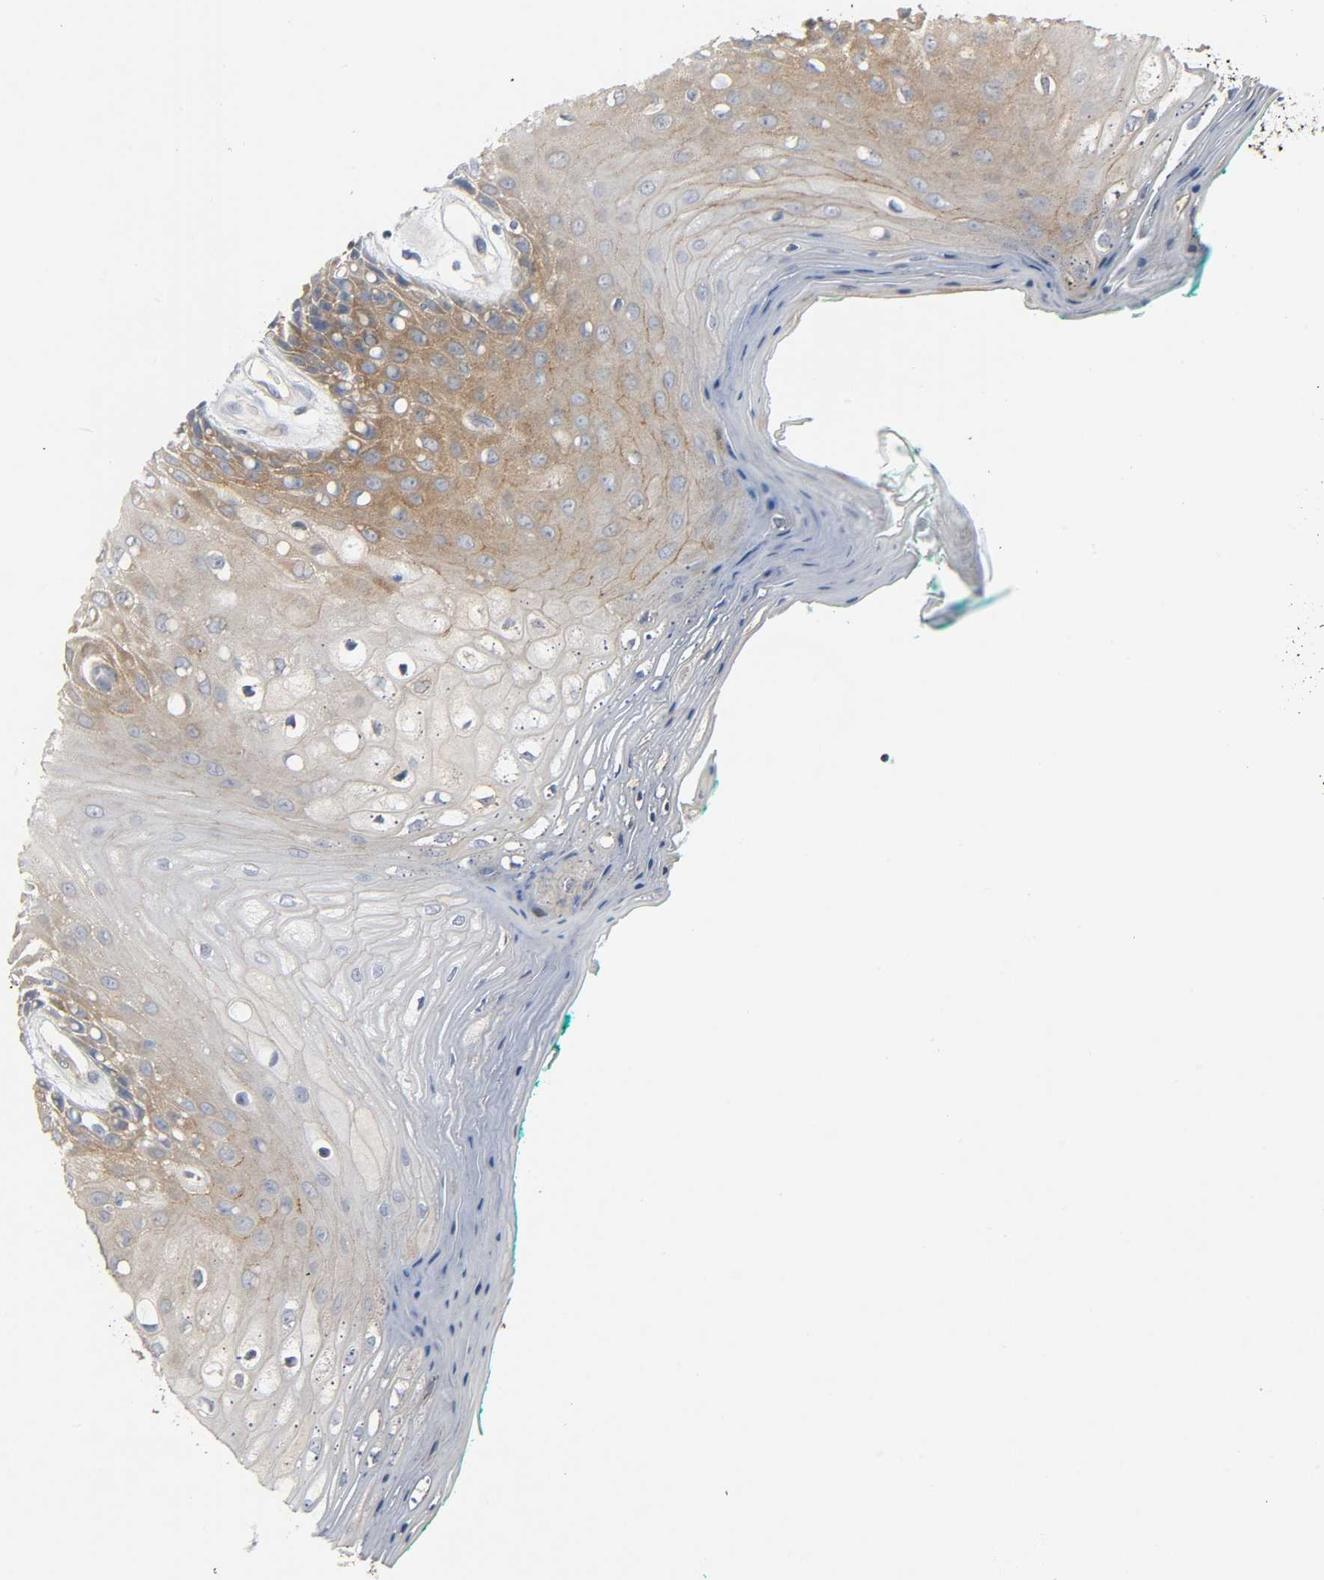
{"staining": {"intensity": "moderate", "quantity": "25%-75%", "location": "cytoplasmic/membranous"}, "tissue": "oral mucosa", "cell_type": "Squamous epithelial cells", "image_type": "normal", "snomed": [{"axis": "morphology", "description": "Normal tissue, NOS"}, {"axis": "morphology", "description": "Squamous cell carcinoma, NOS"}, {"axis": "topography", "description": "Skeletal muscle"}, {"axis": "topography", "description": "Oral tissue"}, {"axis": "topography", "description": "Head-Neck"}], "caption": "Unremarkable oral mucosa reveals moderate cytoplasmic/membranous positivity in about 25%-75% of squamous epithelial cells, visualized by immunohistochemistry.", "gene": "ARPC1A", "patient": {"sex": "female", "age": 84}}